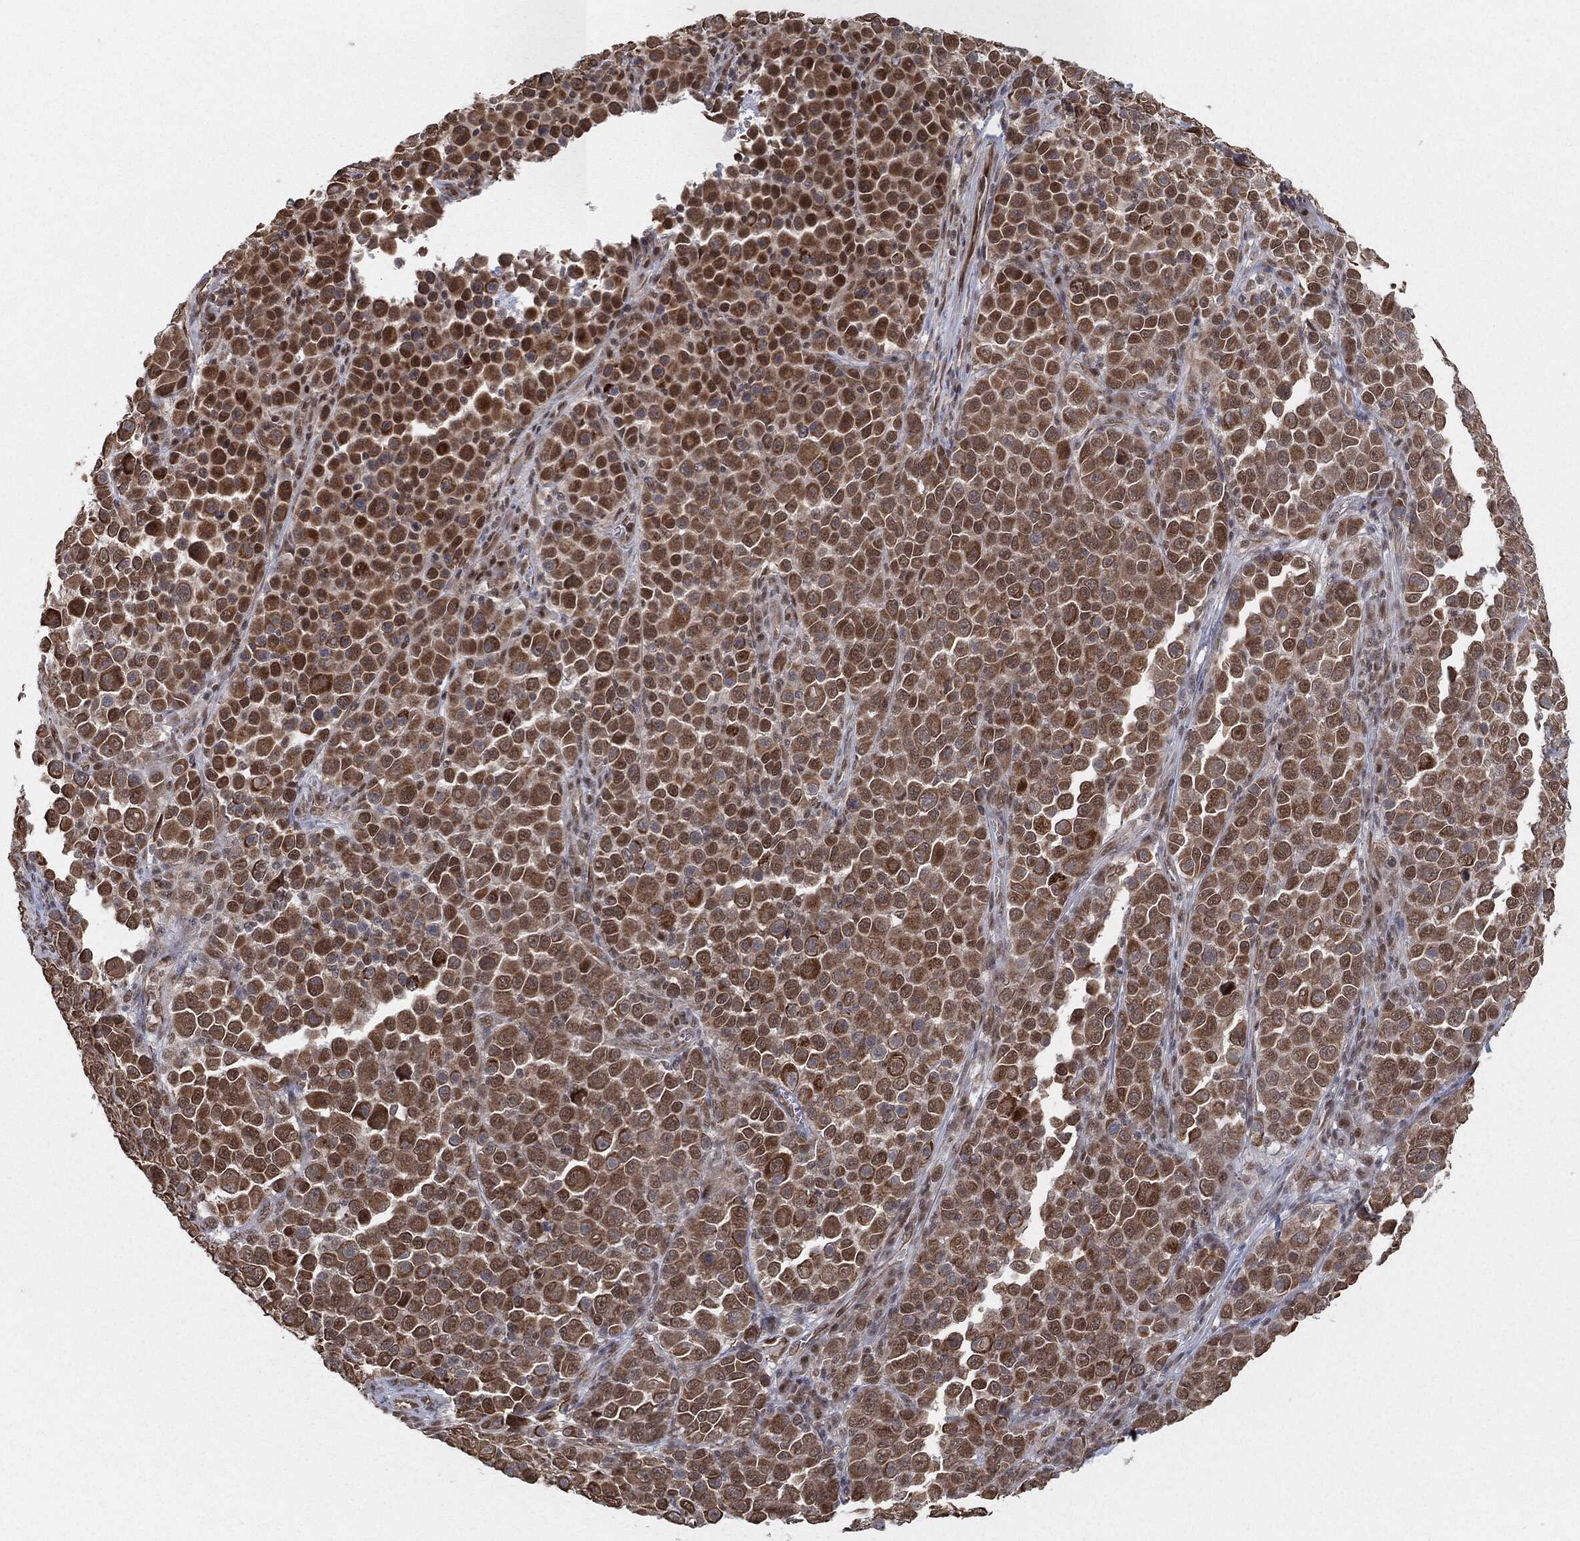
{"staining": {"intensity": "strong", "quantity": "25%-75%", "location": "cytoplasmic/membranous"}, "tissue": "melanoma", "cell_type": "Tumor cells", "image_type": "cancer", "snomed": [{"axis": "morphology", "description": "Malignant melanoma, NOS"}, {"axis": "topography", "description": "Skin"}], "caption": "Melanoma stained with DAB (3,3'-diaminobenzidine) IHC shows high levels of strong cytoplasmic/membranous expression in about 25%-75% of tumor cells.", "gene": "TP53RK", "patient": {"sex": "female", "age": 57}}